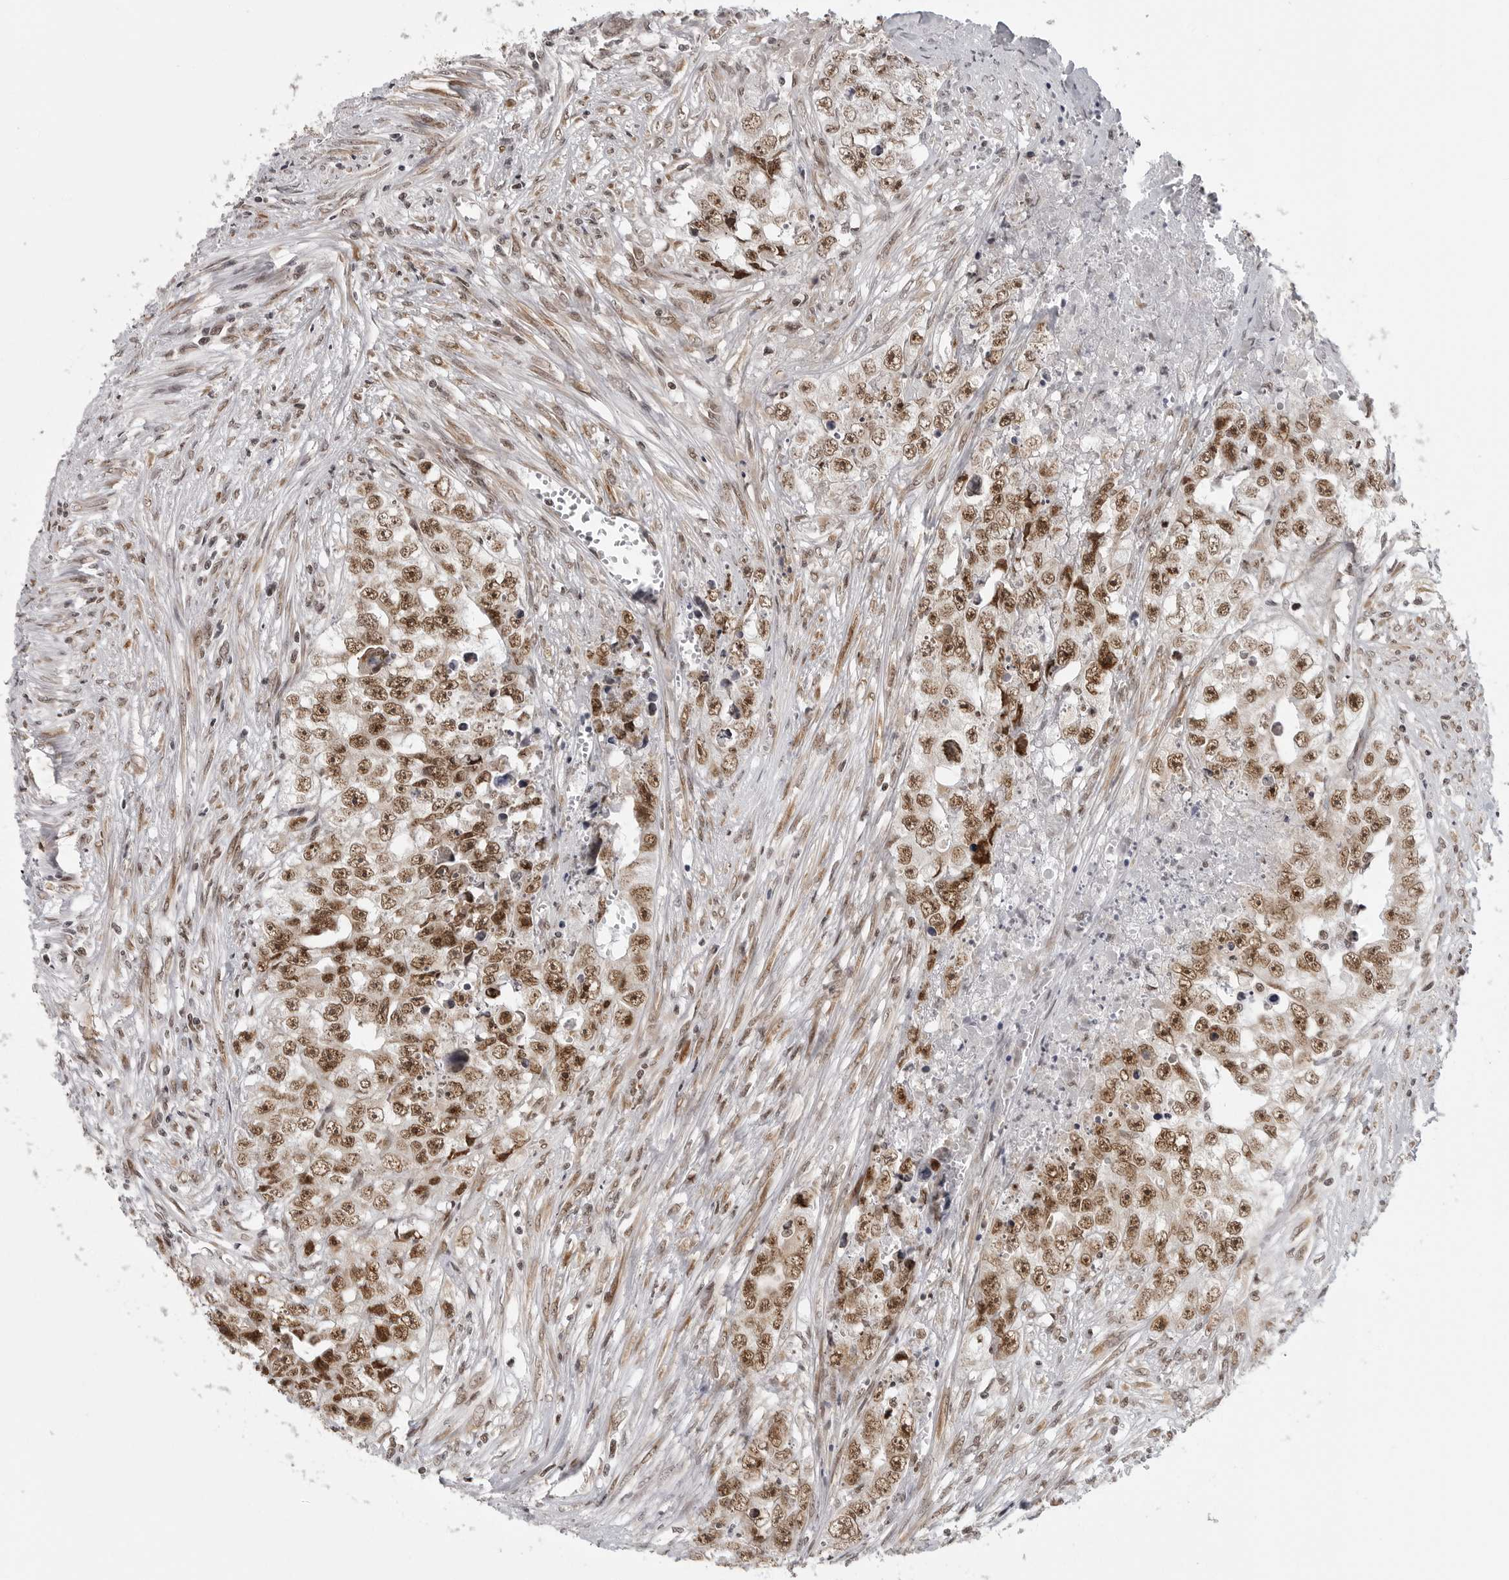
{"staining": {"intensity": "moderate", "quantity": ">75%", "location": "nuclear"}, "tissue": "testis cancer", "cell_type": "Tumor cells", "image_type": "cancer", "snomed": [{"axis": "morphology", "description": "Seminoma, NOS"}, {"axis": "morphology", "description": "Carcinoma, Embryonal, NOS"}, {"axis": "topography", "description": "Testis"}], "caption": "Protein analysis of embryonal carcinoma (testis) tissue demonstrates moderate nuclear expression in approximately >75% of tumor cells.", "gene": "PRDM10", "patient": {"sex": "male", "age": 43}}